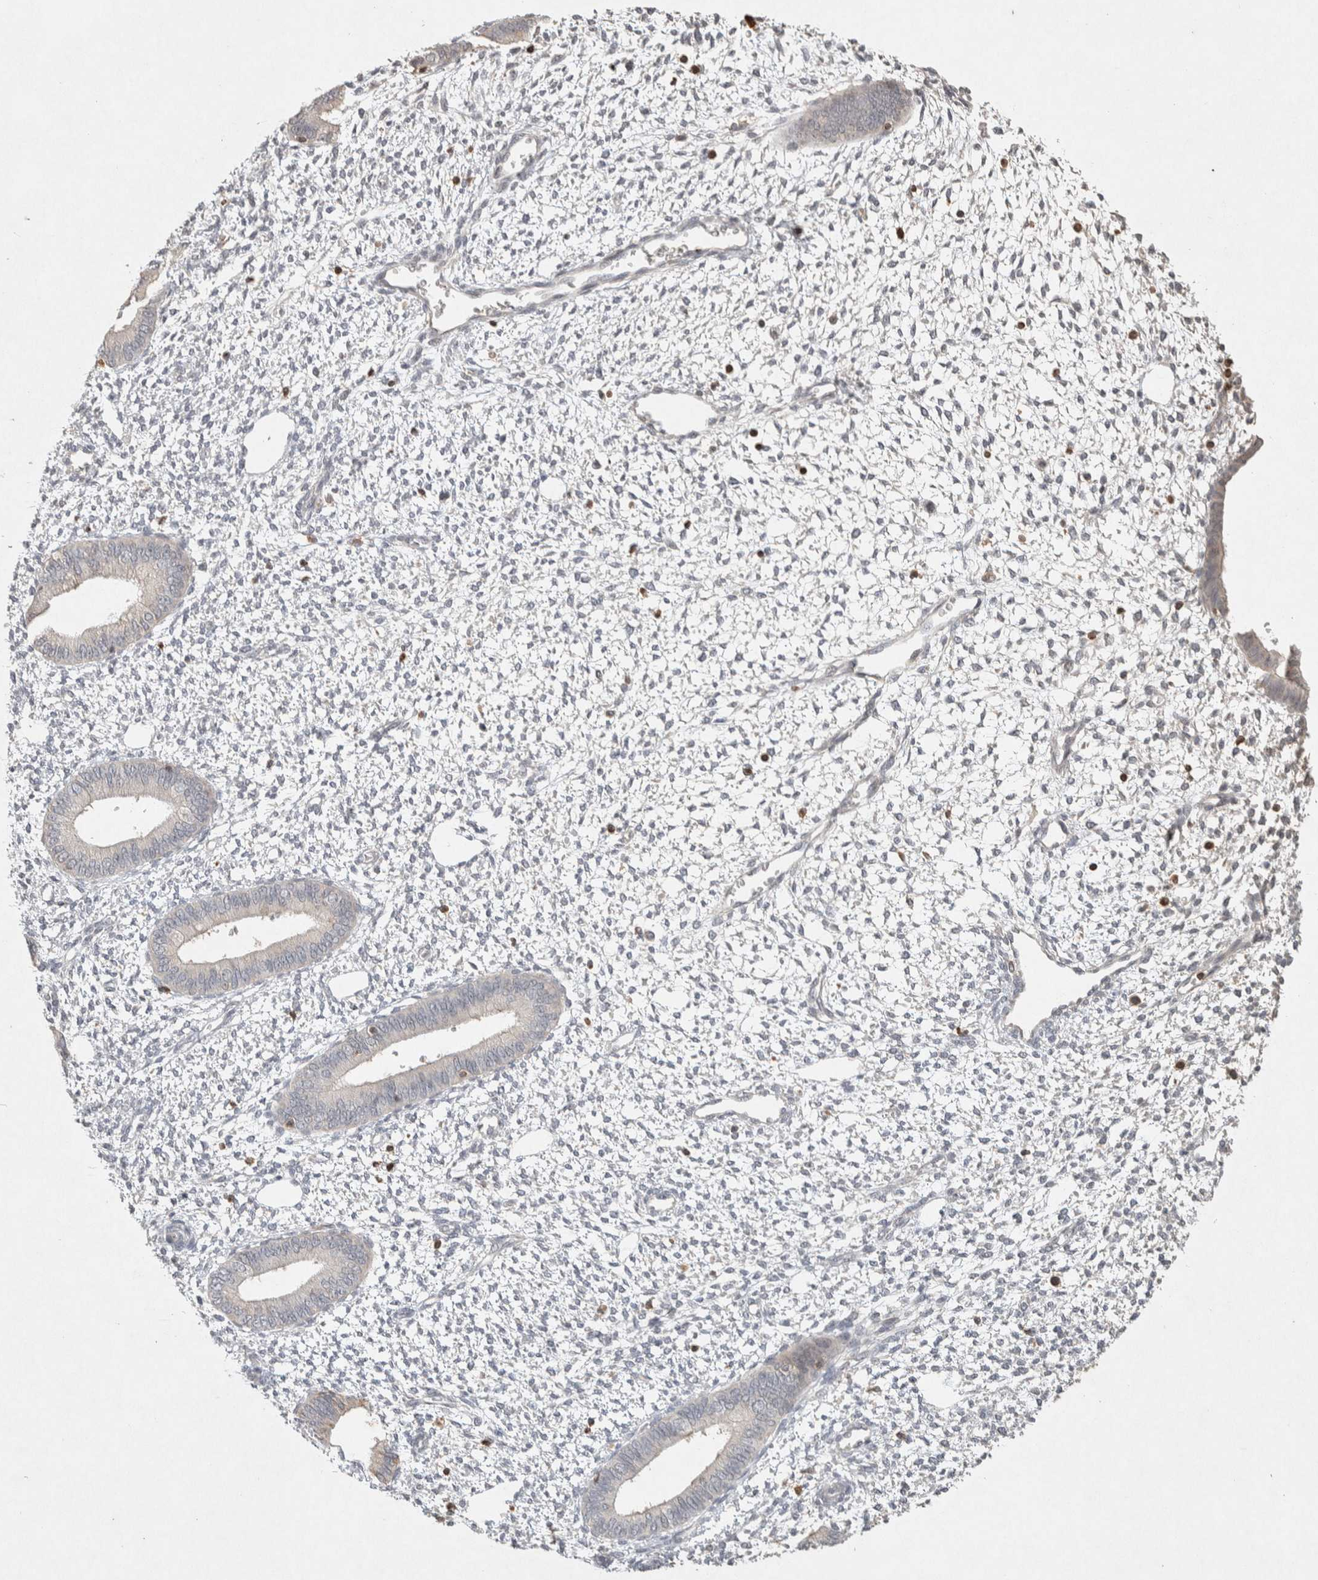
{"staining": {"intensity": "negative", "quantity": "none", "location": "none"}, "tissue": "endometrium", "cell_type": "Cells in endometrial stroma", "image_type": "normal", "snomed": [{"axis": "morphology", "description": "Normal tissue, NOS"}, {"axis": "topography", "description": "Endometrium"}], "caption": "High magnification brightfield microscopy of unremarkable endometrium stained with DAB (brown) and counterstained with hematoxylin (blue): cells in endometrial stroma show no significant staining.", "gene": "RAC2", "patient": {"sex": "female", "age": 46}}